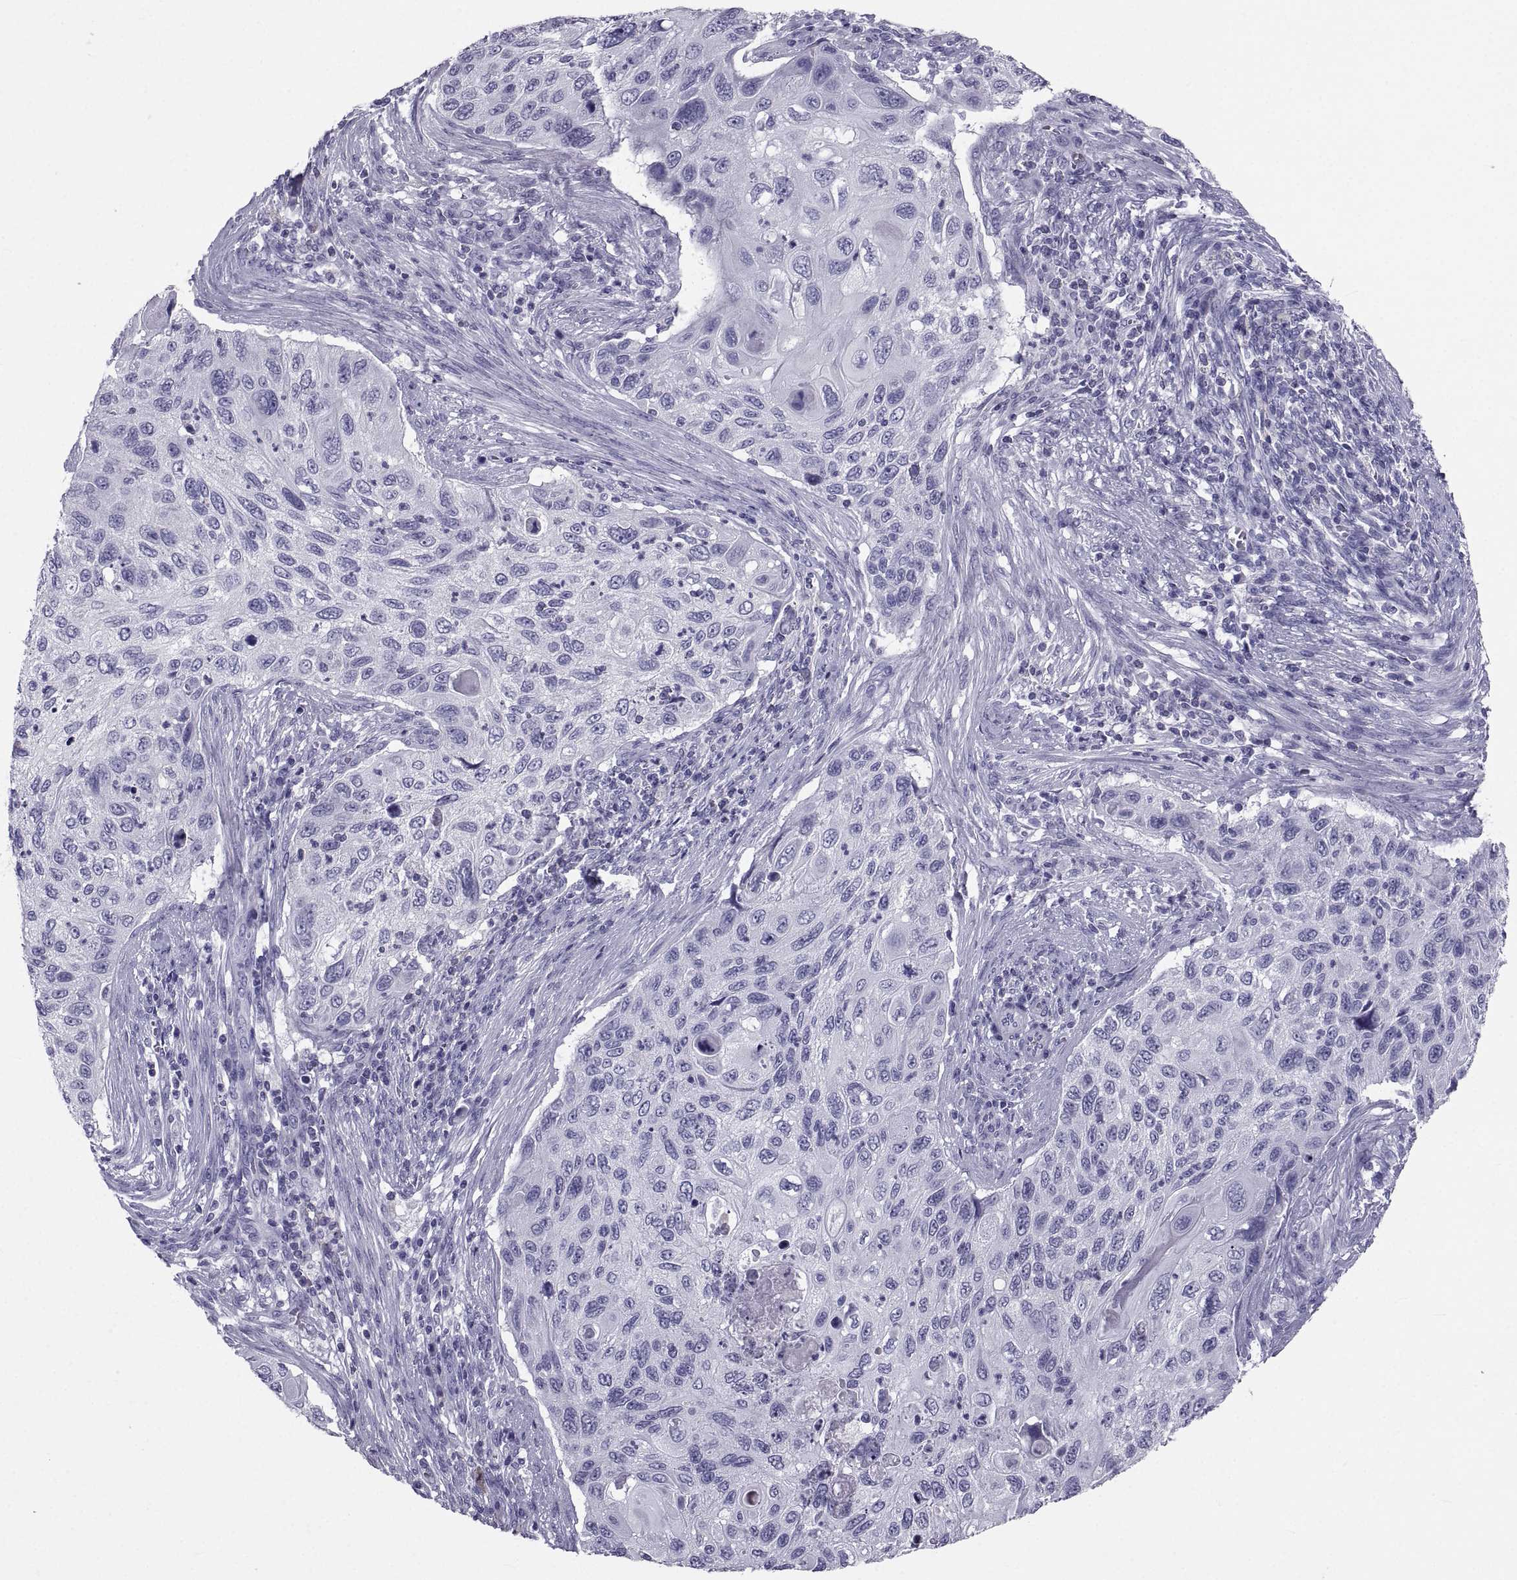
{"staining": {"intensity": "negative", "quantity": "none", "location": "none"}, "tissue": "cervical cancer", "cell_type": "Tumor cells", "image_type": "cancer", "snomed": [{"axis": "morphology", "description": "Squamous cell carcinoma, NOS"}, {"axis": "topography", "description": "Cervix"}], "caption": "Immunohistochemistry (IHC) photomicrograph of cervical cancer (squamous cell carcinoma) stained for a protein (brown), which exhibits no expression in tumor cells.", "gene": "PCSK1N", "patient": {"sex": "female", "age": 70}}